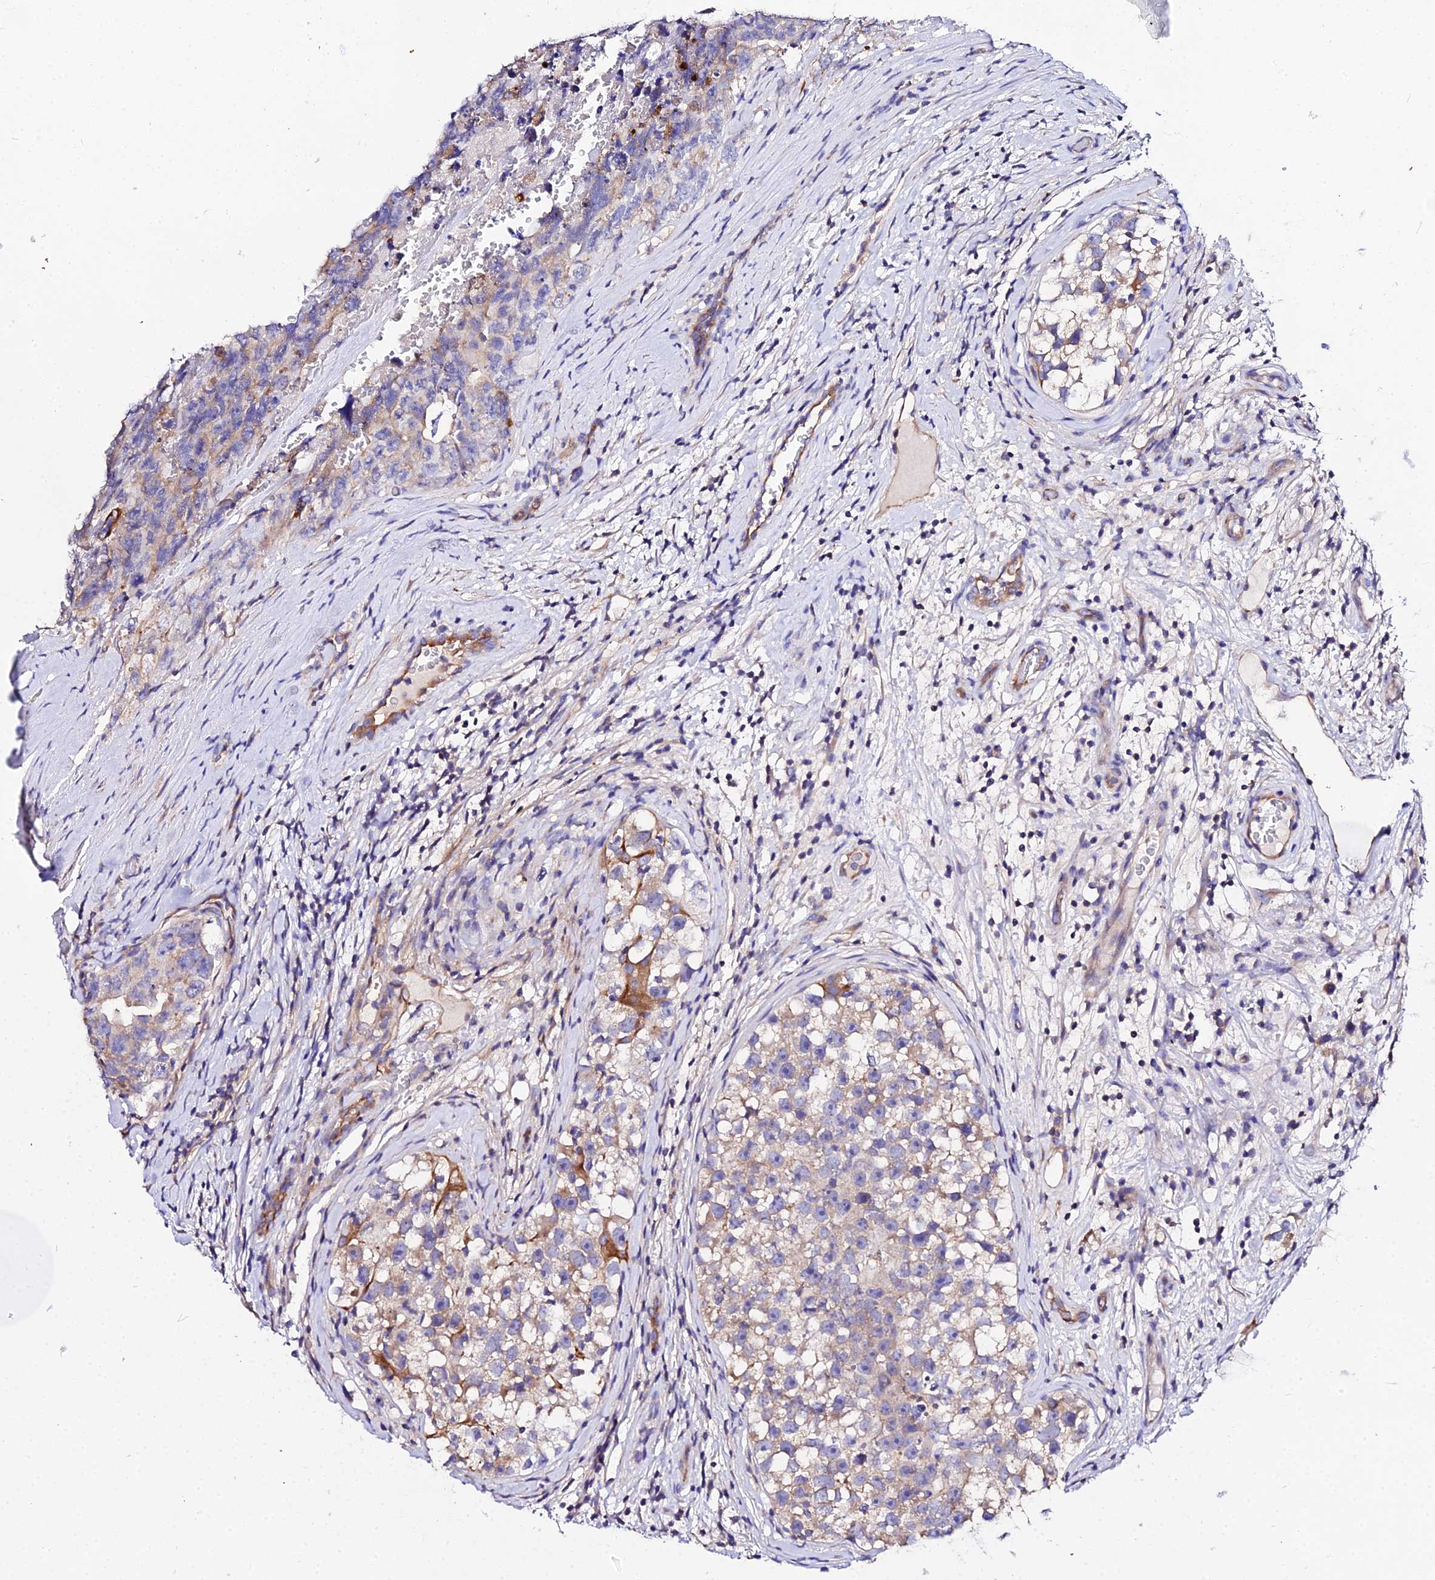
{"staining": {"intensity": "weak", "quantity": "25%-75%", "location": "cytoplasmic/membranous"}, "tissue": "testis cancer", "cell_type": "Tumor cells", "image_type": "cancer", "snomed": [{"axis": "morphology", "description": "Carcinoma, Embryonal, NOS"}, {"axis": "topography", "description": "Testis"}], "caption": "Protein staining of testis embryonal carcinoma tissue shows weak cytoplasmic/membranous positivity in approximately 25%-75% of tumor cells. The protein is shown in brown color, while the nuclei are stained blue.", "gene": "DAW1", "patient": {"sex": "male", "age": 45}}